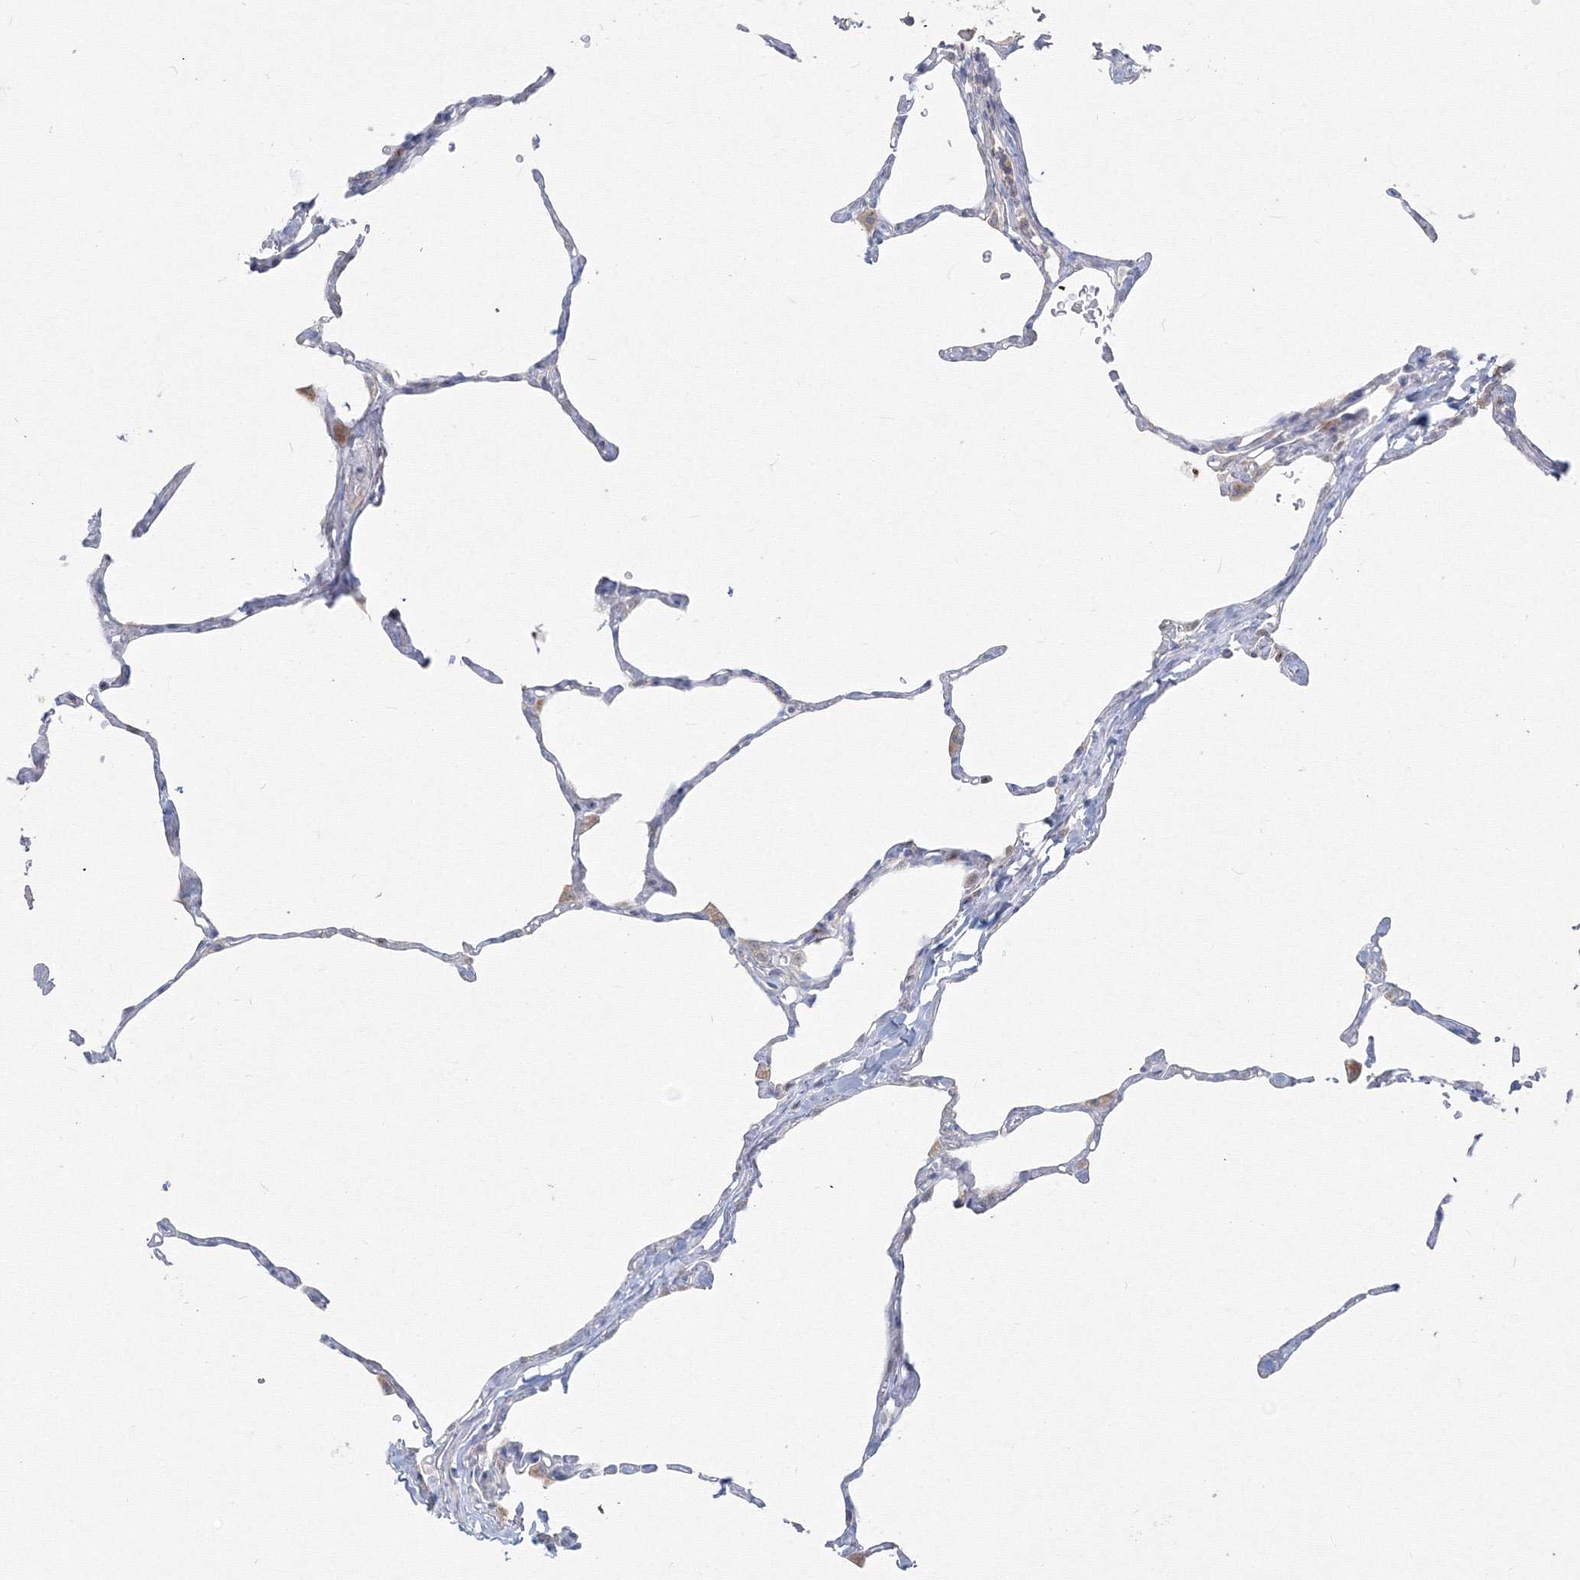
{"staining": {"intensity": "negative", "quantity": "none", "location": "none"}, "tissue": "lung", "cell_type": "Alveolar cells", "image_type": "normal", "snomed": [{"axis": "morphology", "description": "Normal tissue, NOS"}, {"axis": "topography", "description": "Lung"}], "caption": "Alveolar cells show no significant protein expression in unremarkable lung.", "gene": "FBXL8", "patient": {"sex": "male", "age": 65}}